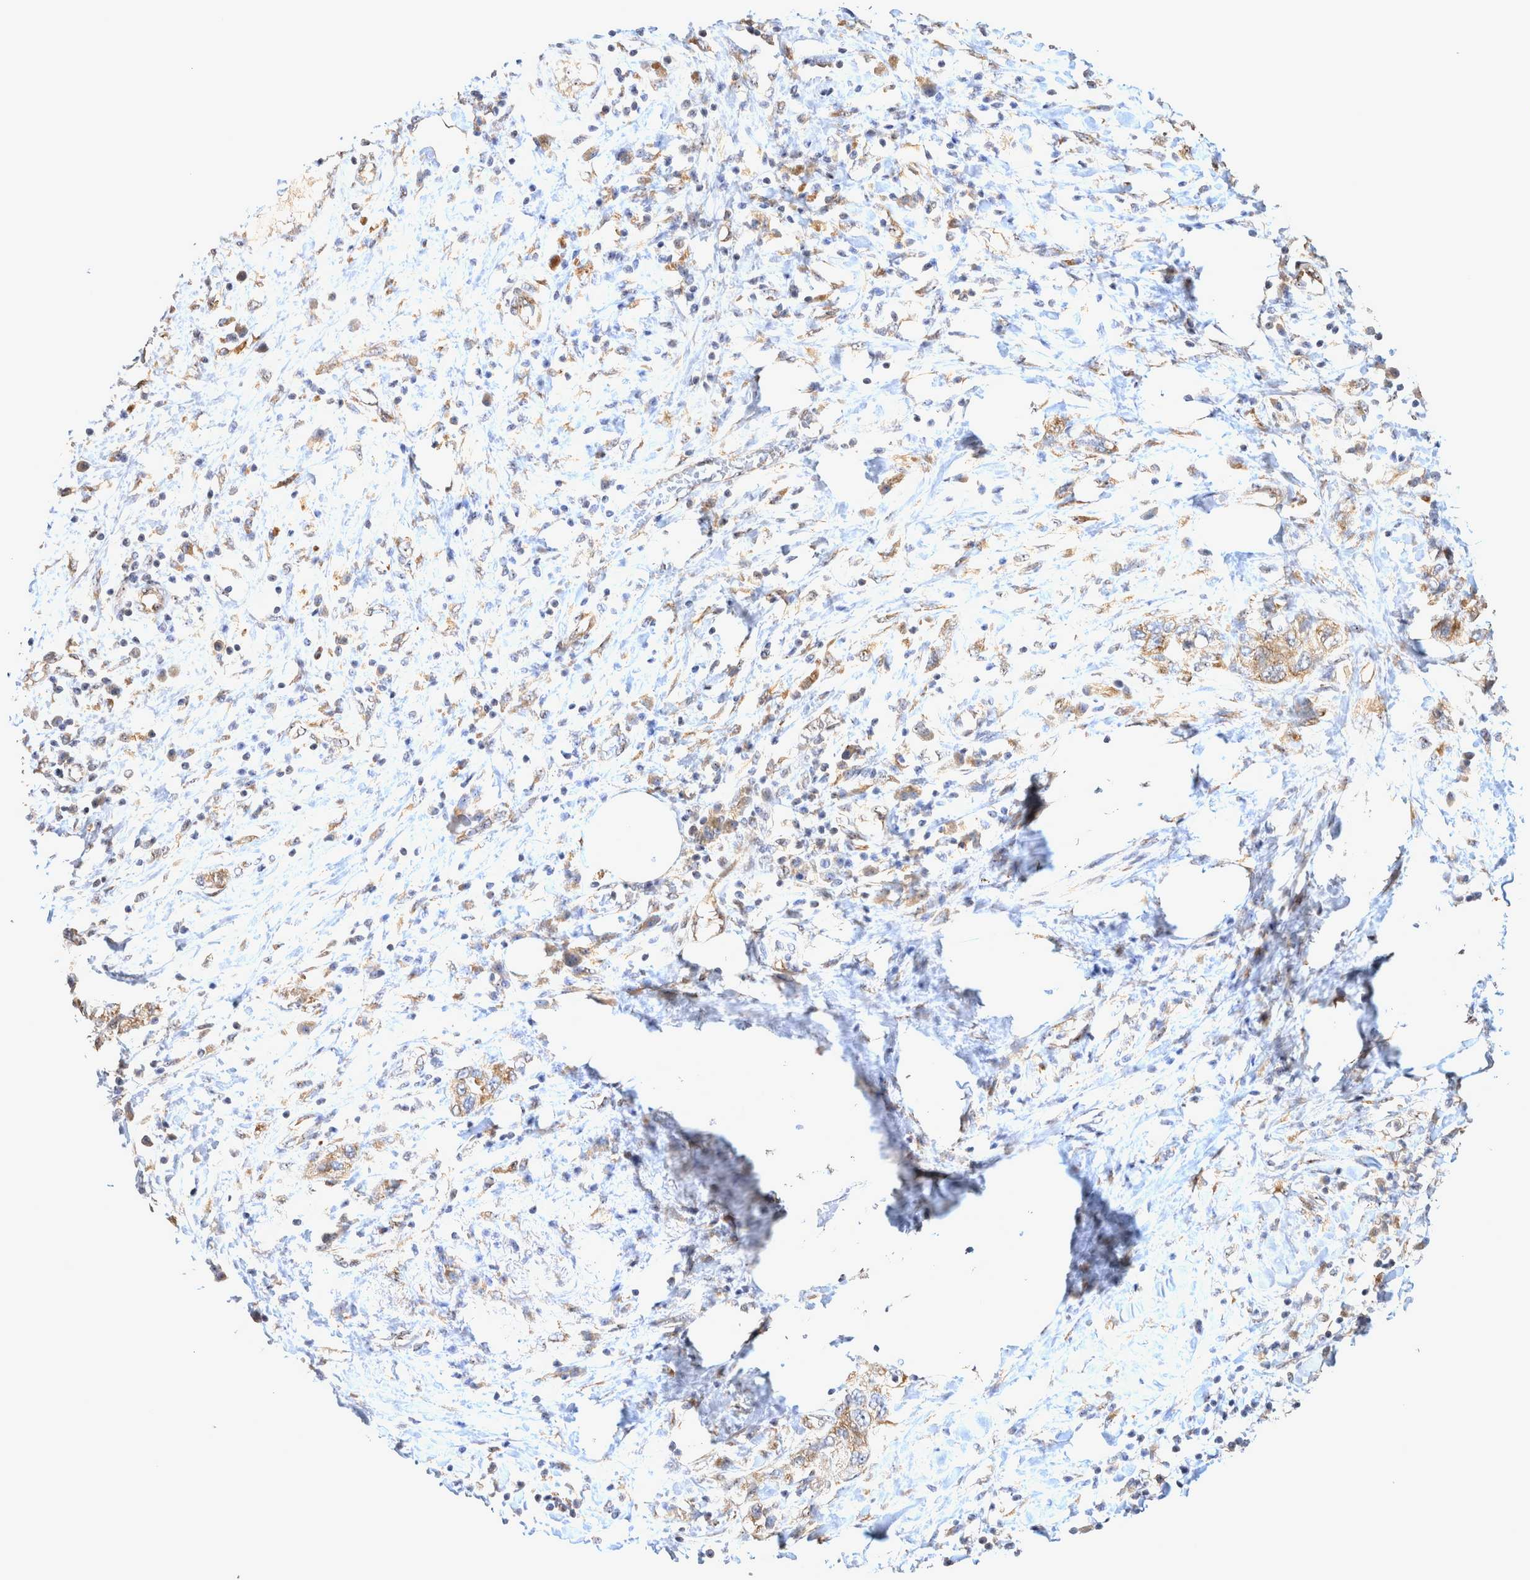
{"staining": {"intensity": "moderate", "quantity": ">75%", "location": "cytoplasmic/membranous"}, "tissue": "pancreatic cancer", "cell_type": "Tumor cells", "image_type": "cancer", "snomed": [{"axis": "morphology", "description": "Adenocarcinoma, NOS"}, {"axis": "topography", "description": "Pancreas"}], "caption": "This photomicrograph displays immunohistochemistry staining of human pancreatic cancer, with medium moderate cytoplasmic/membranous staining in about >75% of tumor cells.", "gene": "ATXN2", "patient": {"sex": "female", "age": 73}}